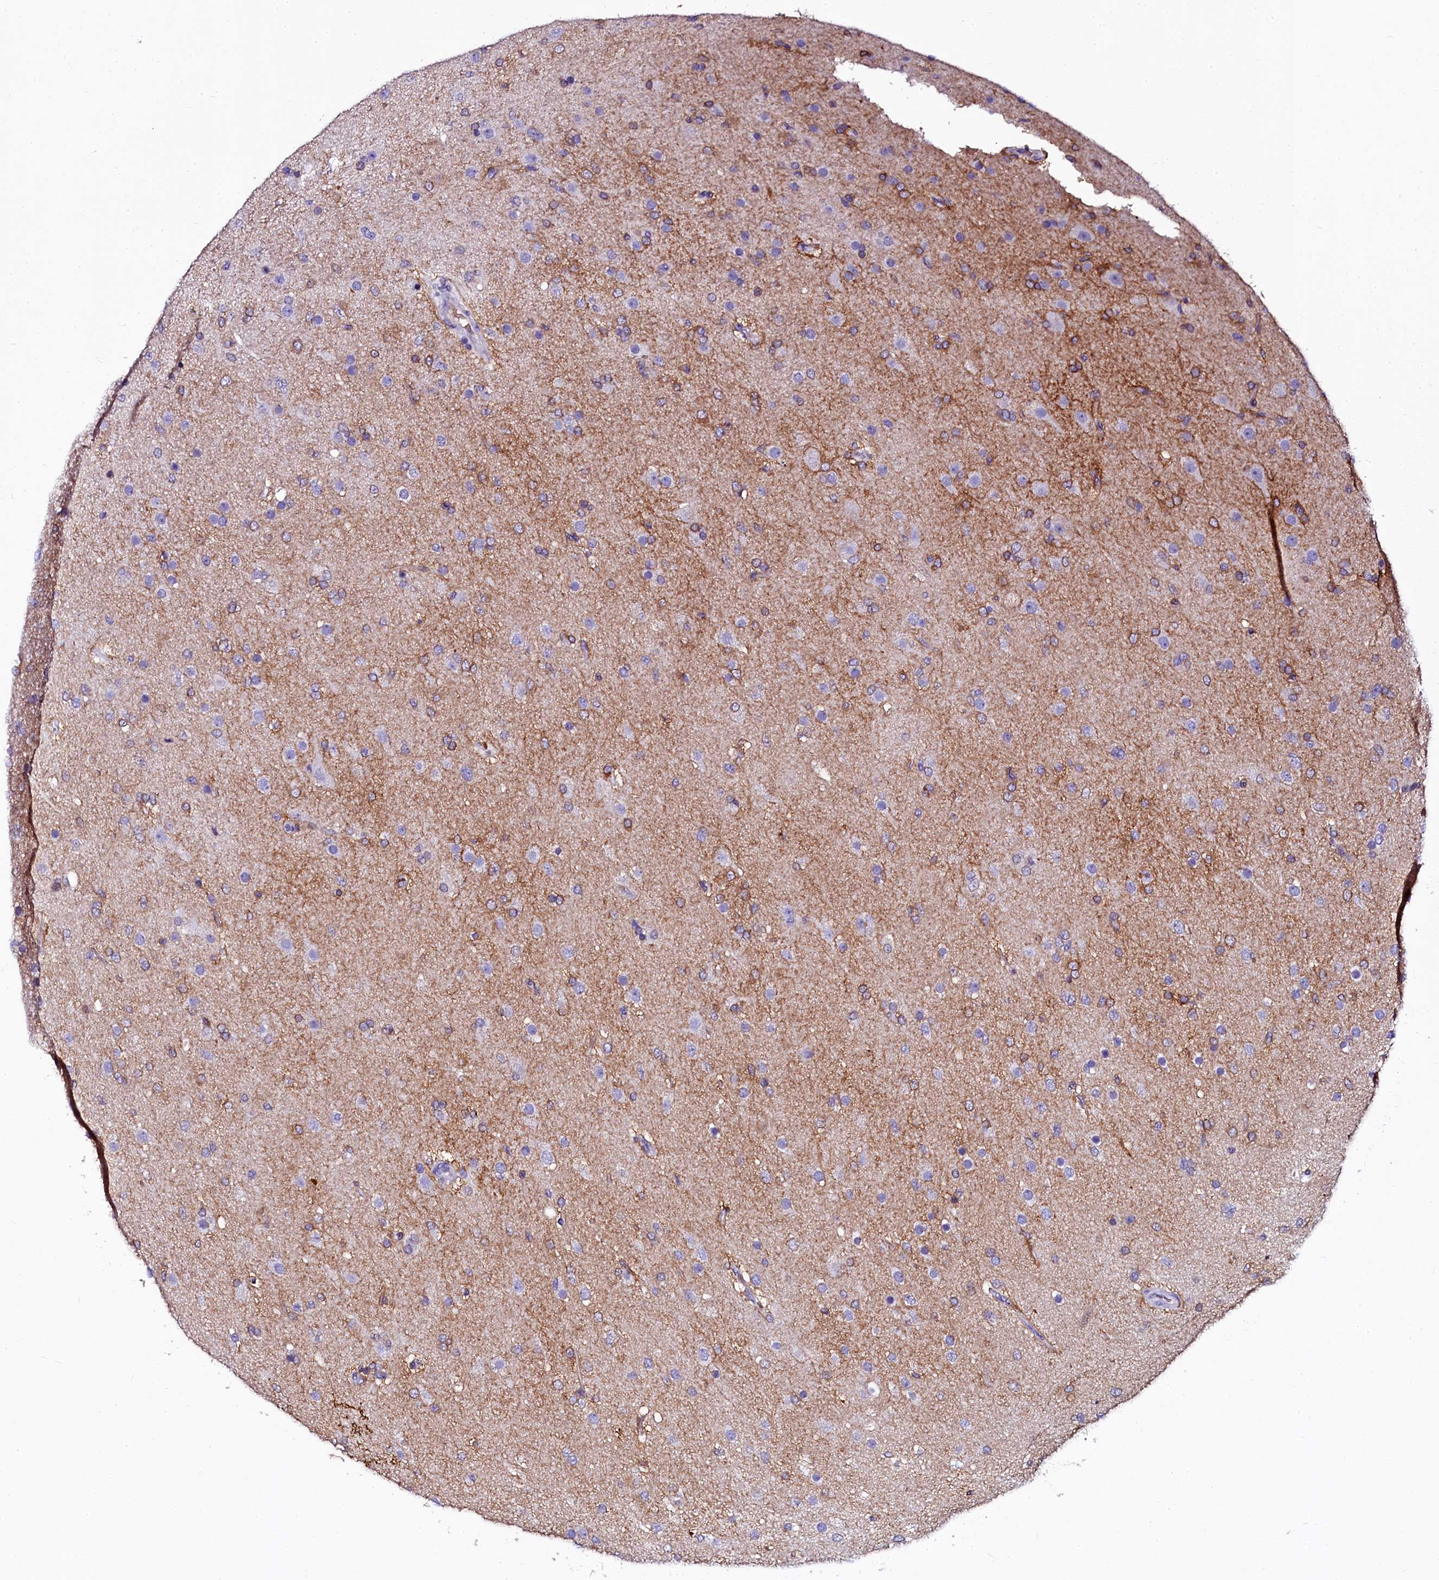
{"staining": {"intensity": "moderate", "quantity": "<25%", "location": "cytoplasmic/membranous"}, "tissue": "glioma", "cell_type": "Tumor cells", "image_type": "cancer", "snomed": [{"axis": "morphology", "description": "Glioma, malignant, Low grade"}, {"axis": "topography", "description": "Brain"}], "caption": "Tumor cells demonstrate low levels of moderate cytoplasmic/membranous staining in about <25% of cells in human glioma.", "gene": "CTDSPL2", "patient": {"sex": "male", "age": 65}}